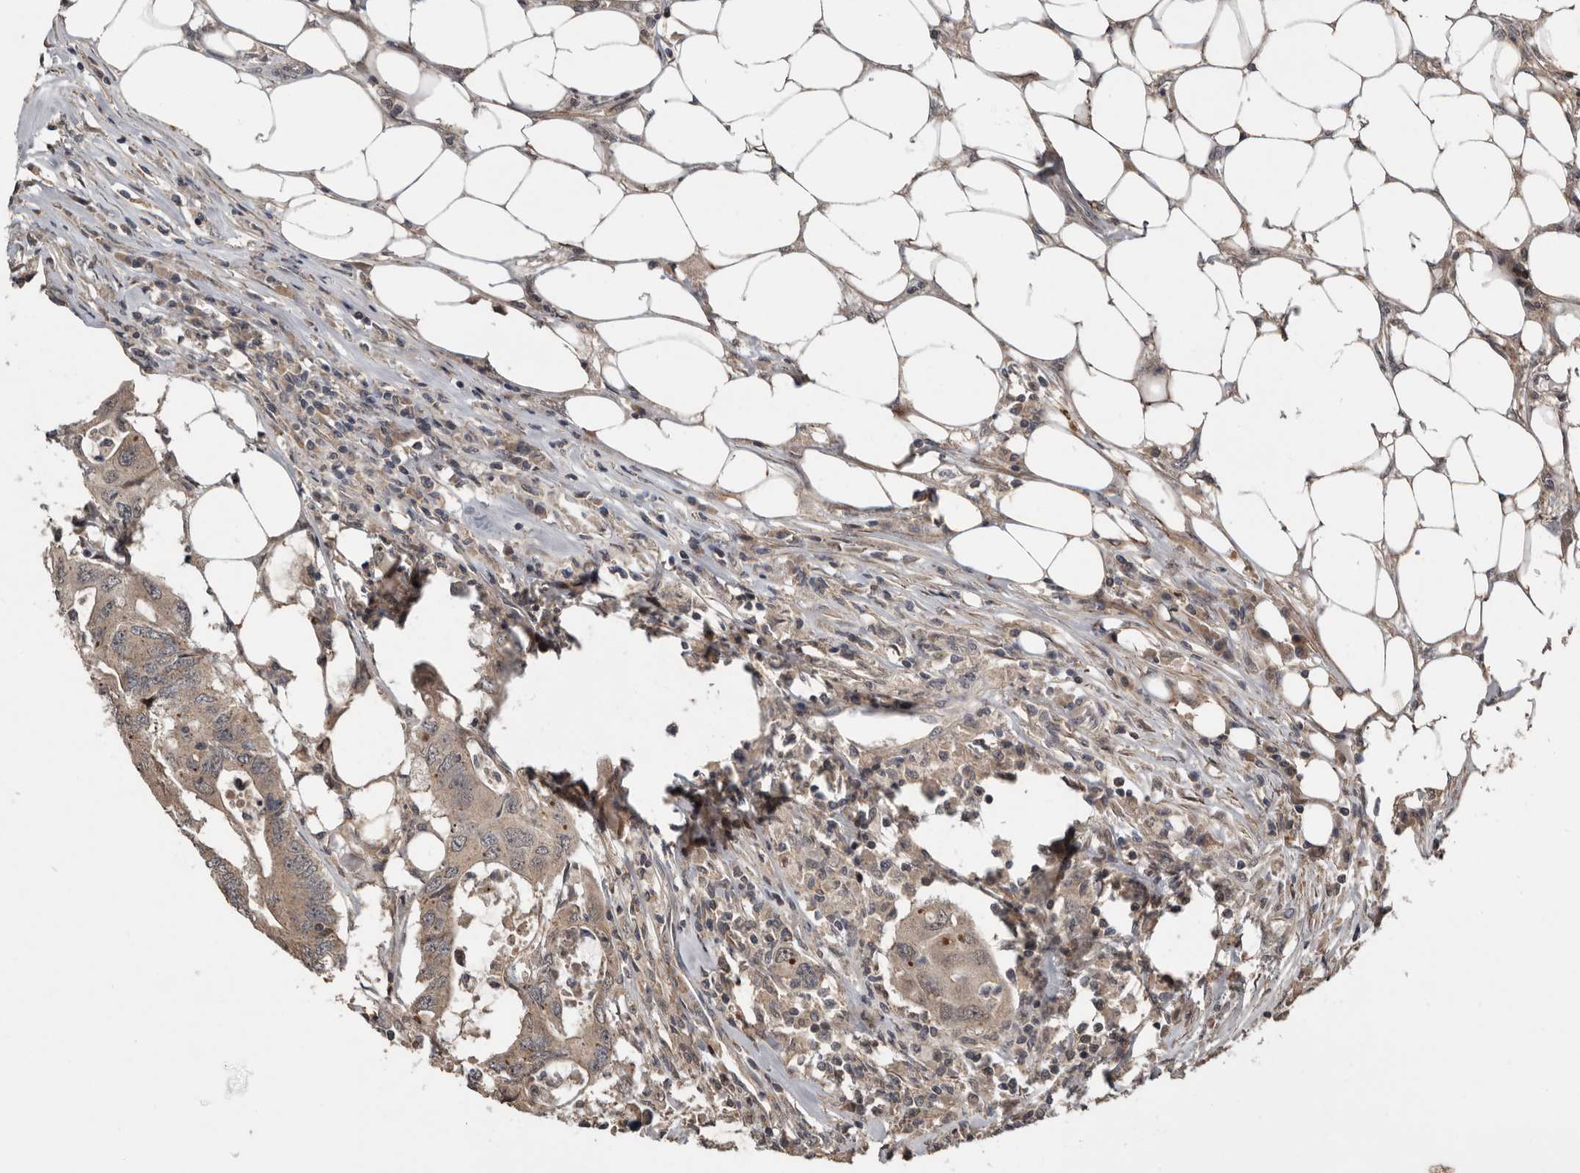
{"staining": {"intensity": "weak", "quantity": ">75%", "location": "cytoplasmic/membranous"}, "tissue": "colorectal cancer", "cell_type": "Tumor cells", "image_type": "cancer", "snomed": [{"axis": "morphology", "description": "Adenocarcinoma, NOS"}, {"axis": "topography", "description": "Colon"}], "caption": "Immunohistochemical staining of human colorectal cancer (adenocarcinoma) demonstrates low levels of weak cytoplasmic/membranous expression in about >75% of tumor cells.", "gene": "FGFR4", "patient": {"sex": "male", "age": 71}}